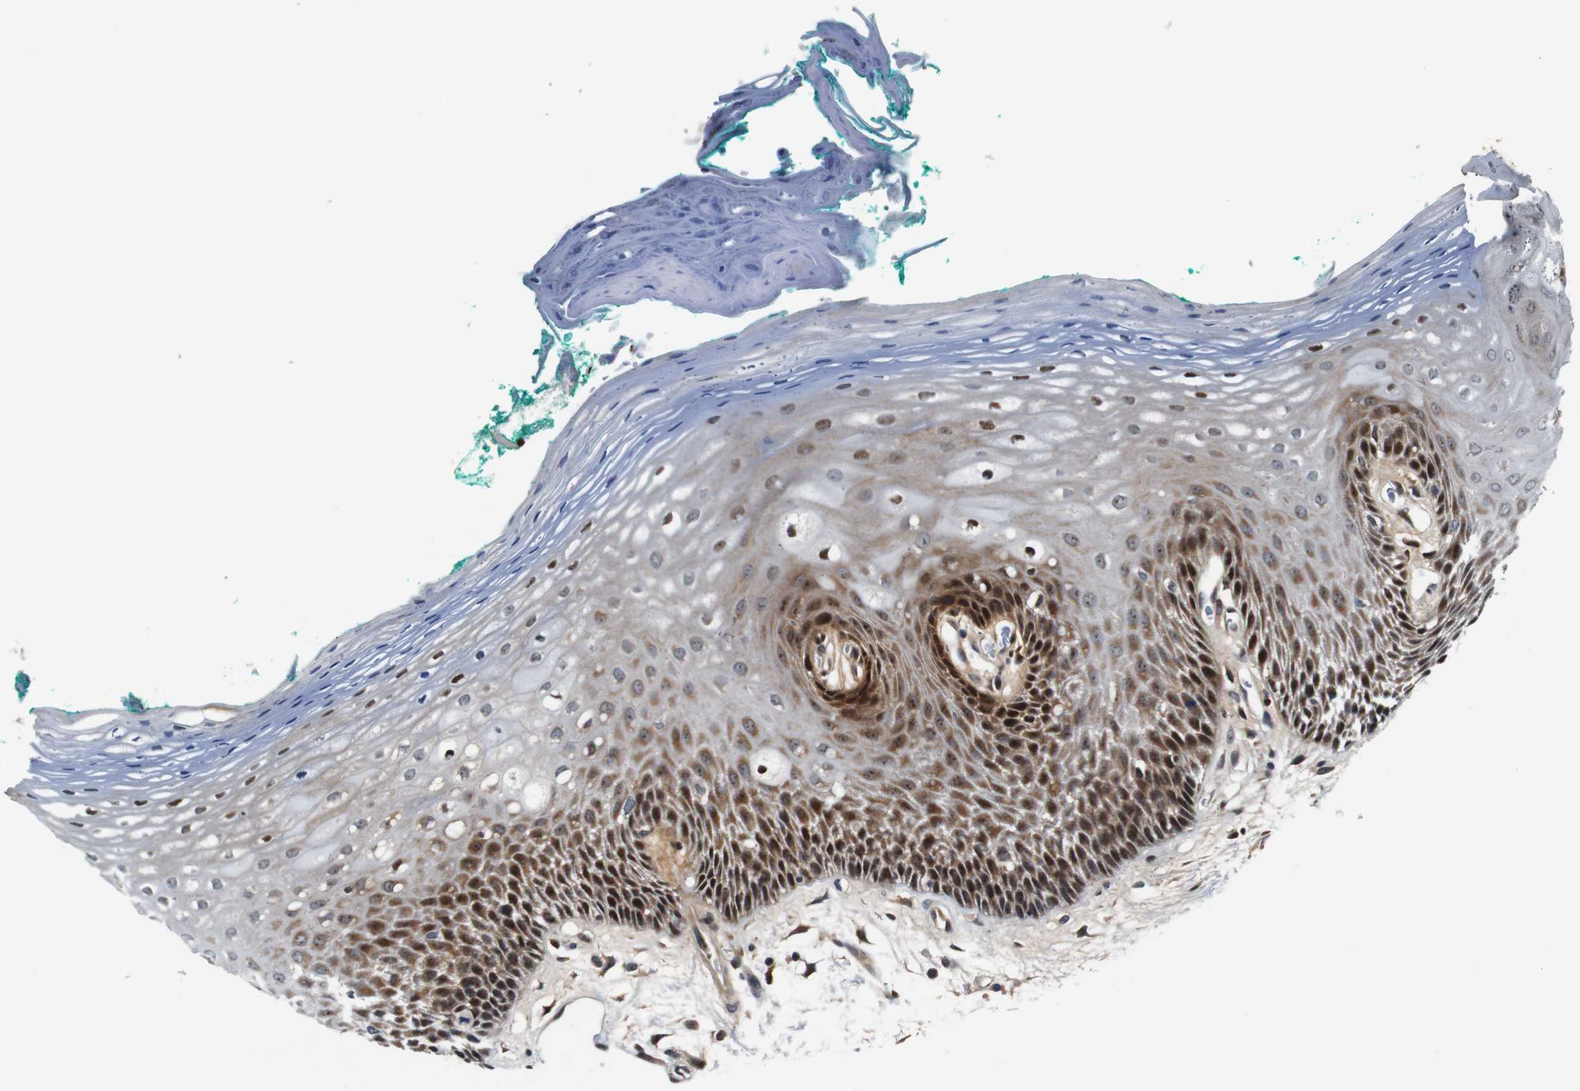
{"staining": {"intensity": "strong", "quantity": "25%-75%", "location": "nuclear"}, "tissue": "oral mucosa", "cell_type": "Squamous epithelial cells", "image_type": "normal", "snomed": [{"axis": "morphology", "description": "Normal tissue, NOS"}, {"axis": "topography", "description": "Skeletal muscle"}, {"axis": "topography", "description": "Oral tissue"}, {"axis": "topography", "description": "Peripheral nerve tissue"}], "caption": "The photomicrograph exhibits staining of normal oral mucosa, revealing strong nuclear protein positivity (brown color) within squamous epithelial cells. (brown staining indicates protein expression, while blue staining denotes nuclei).", "gene": "LRP4", "patient": {"sex": "female", "age": 84}}